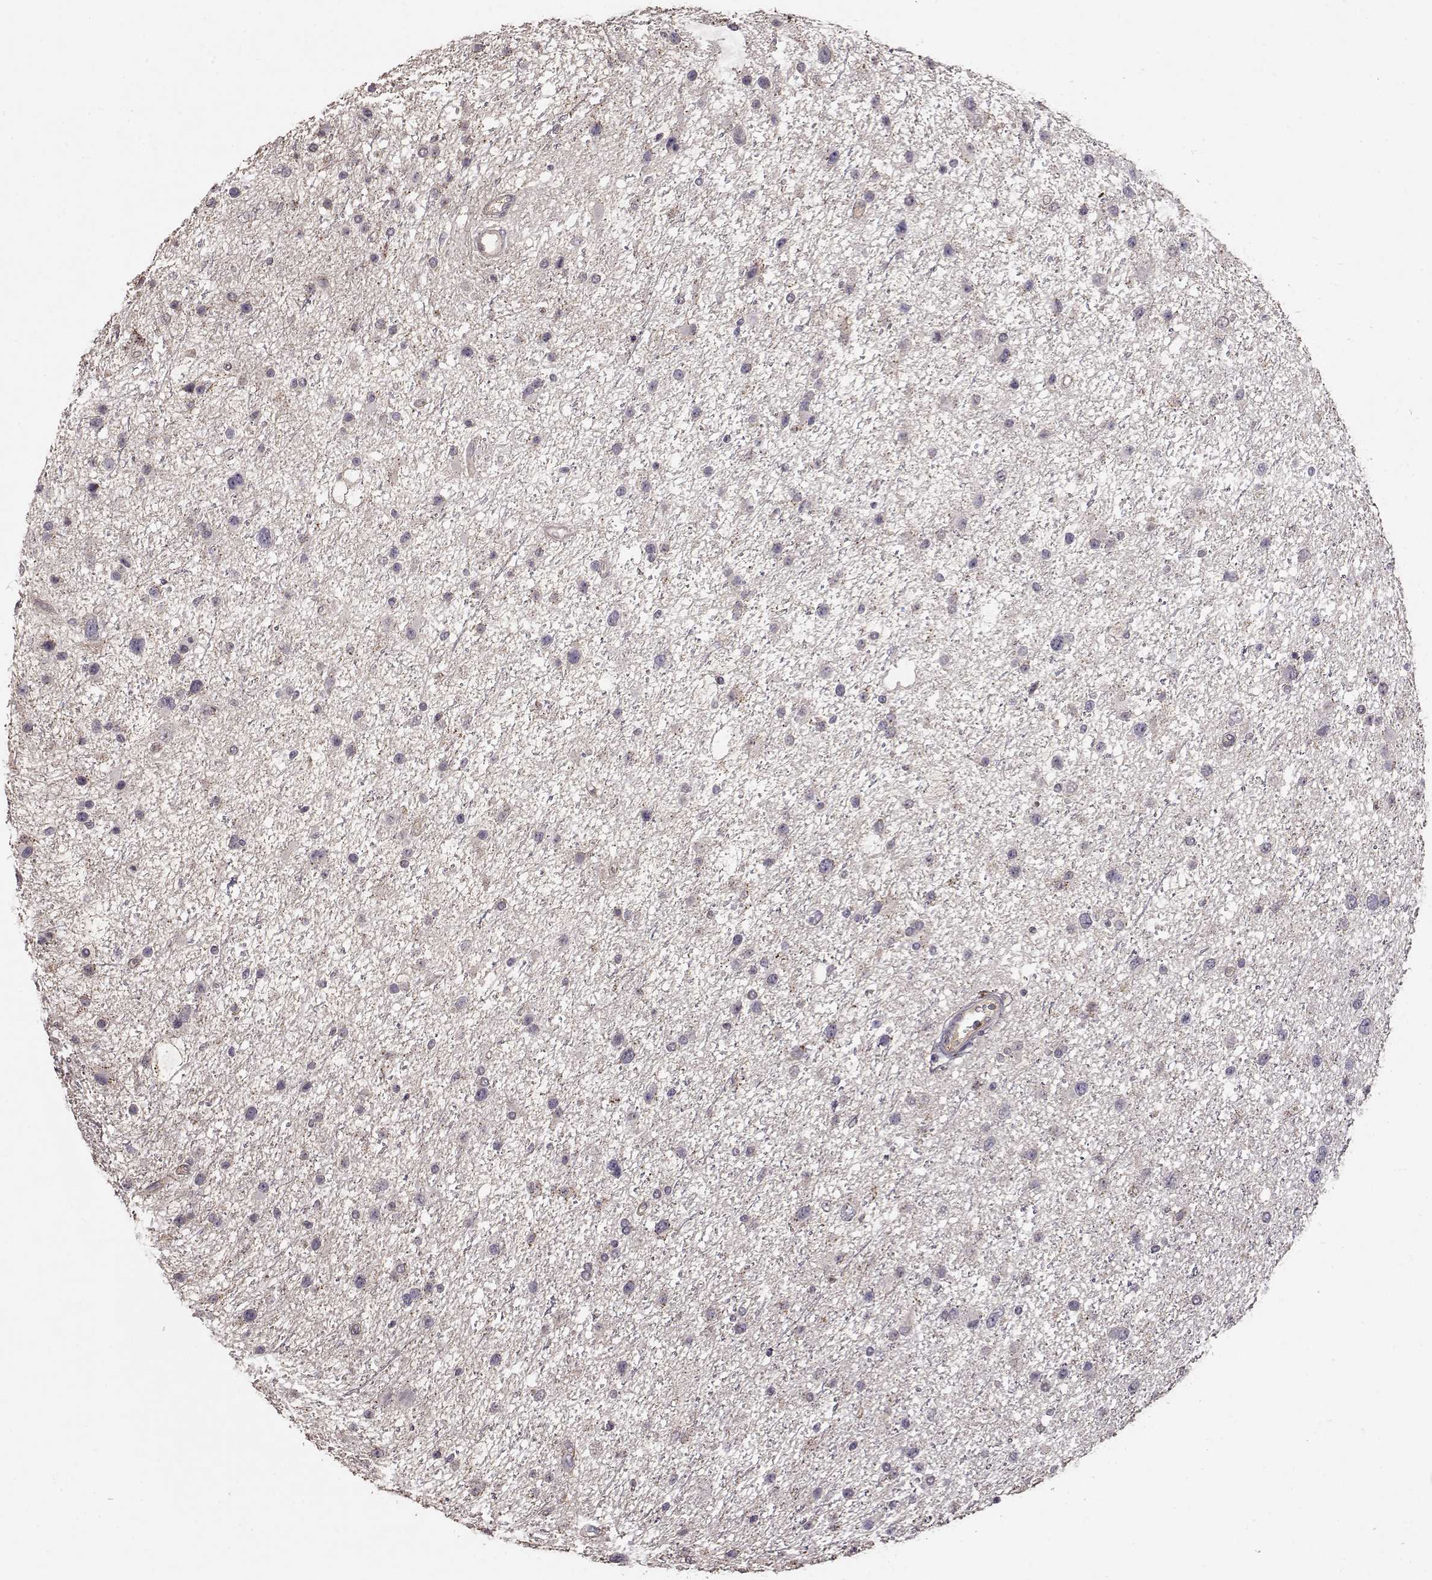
{"staining": {"intensity": "negative", "quantity": "none", "location": "none"}, "tissue": "glioma", "cell_type": "Tumor cells", "image_type": "cancer", "snomed": [{"axis": "morphology", "description": "Glioma, malignant, Low grade"}, {"axis": "topography", "description": "Brain"}], "caption": "Glioma was stained to show a protein in brown. There is no significant staining in tumor cells. (Brightfield microscopy of DAB (3,3'-diaminobenzidine) IHC at high magnification).", "gene": "PMCH", "patient": {"sex": "female", "age": 32}}